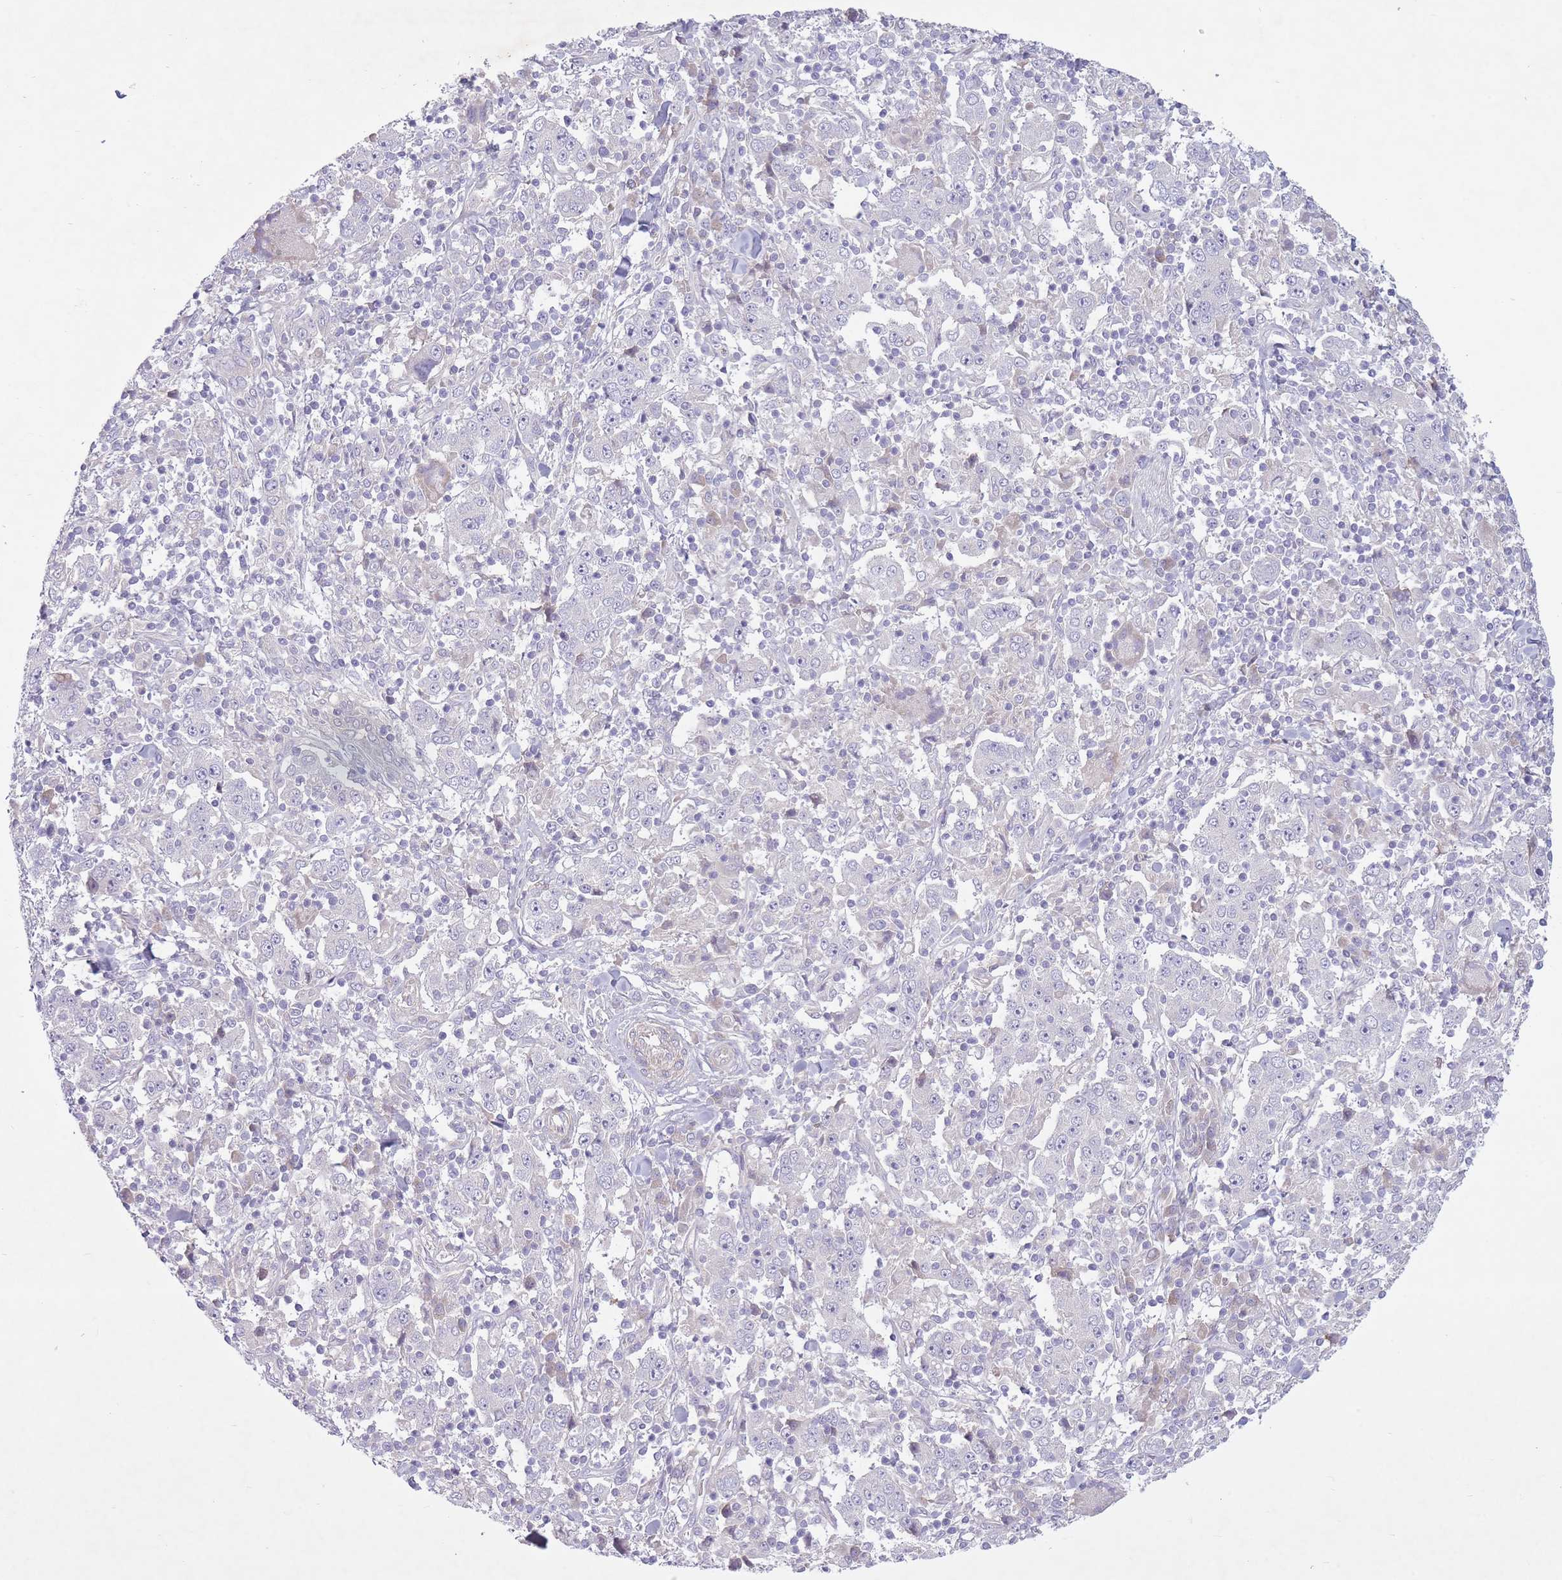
{"staining": {"intensity": "negative", "quantity": "none", "location": "none"}, "tissue": "stomach cancer", "cell_type": "Tumor cells", "image_type": "cancer", "snomed": [{"axis": "morphology", "description": "Normal tissue, NOS"}, {"axis": "morphology", "description": "Adenocarcinoma, NOS"}, {"axis": "topography", "description": "Stomach, upper"}, {"axis": "topography", "description": "Stomach"}], "caption": "Photomicrograph shows no protein staining in tumor cells of stomach cancer tissue.", "gene": "PNPLA5", "patient": {"sex": "male", "age": 59}}